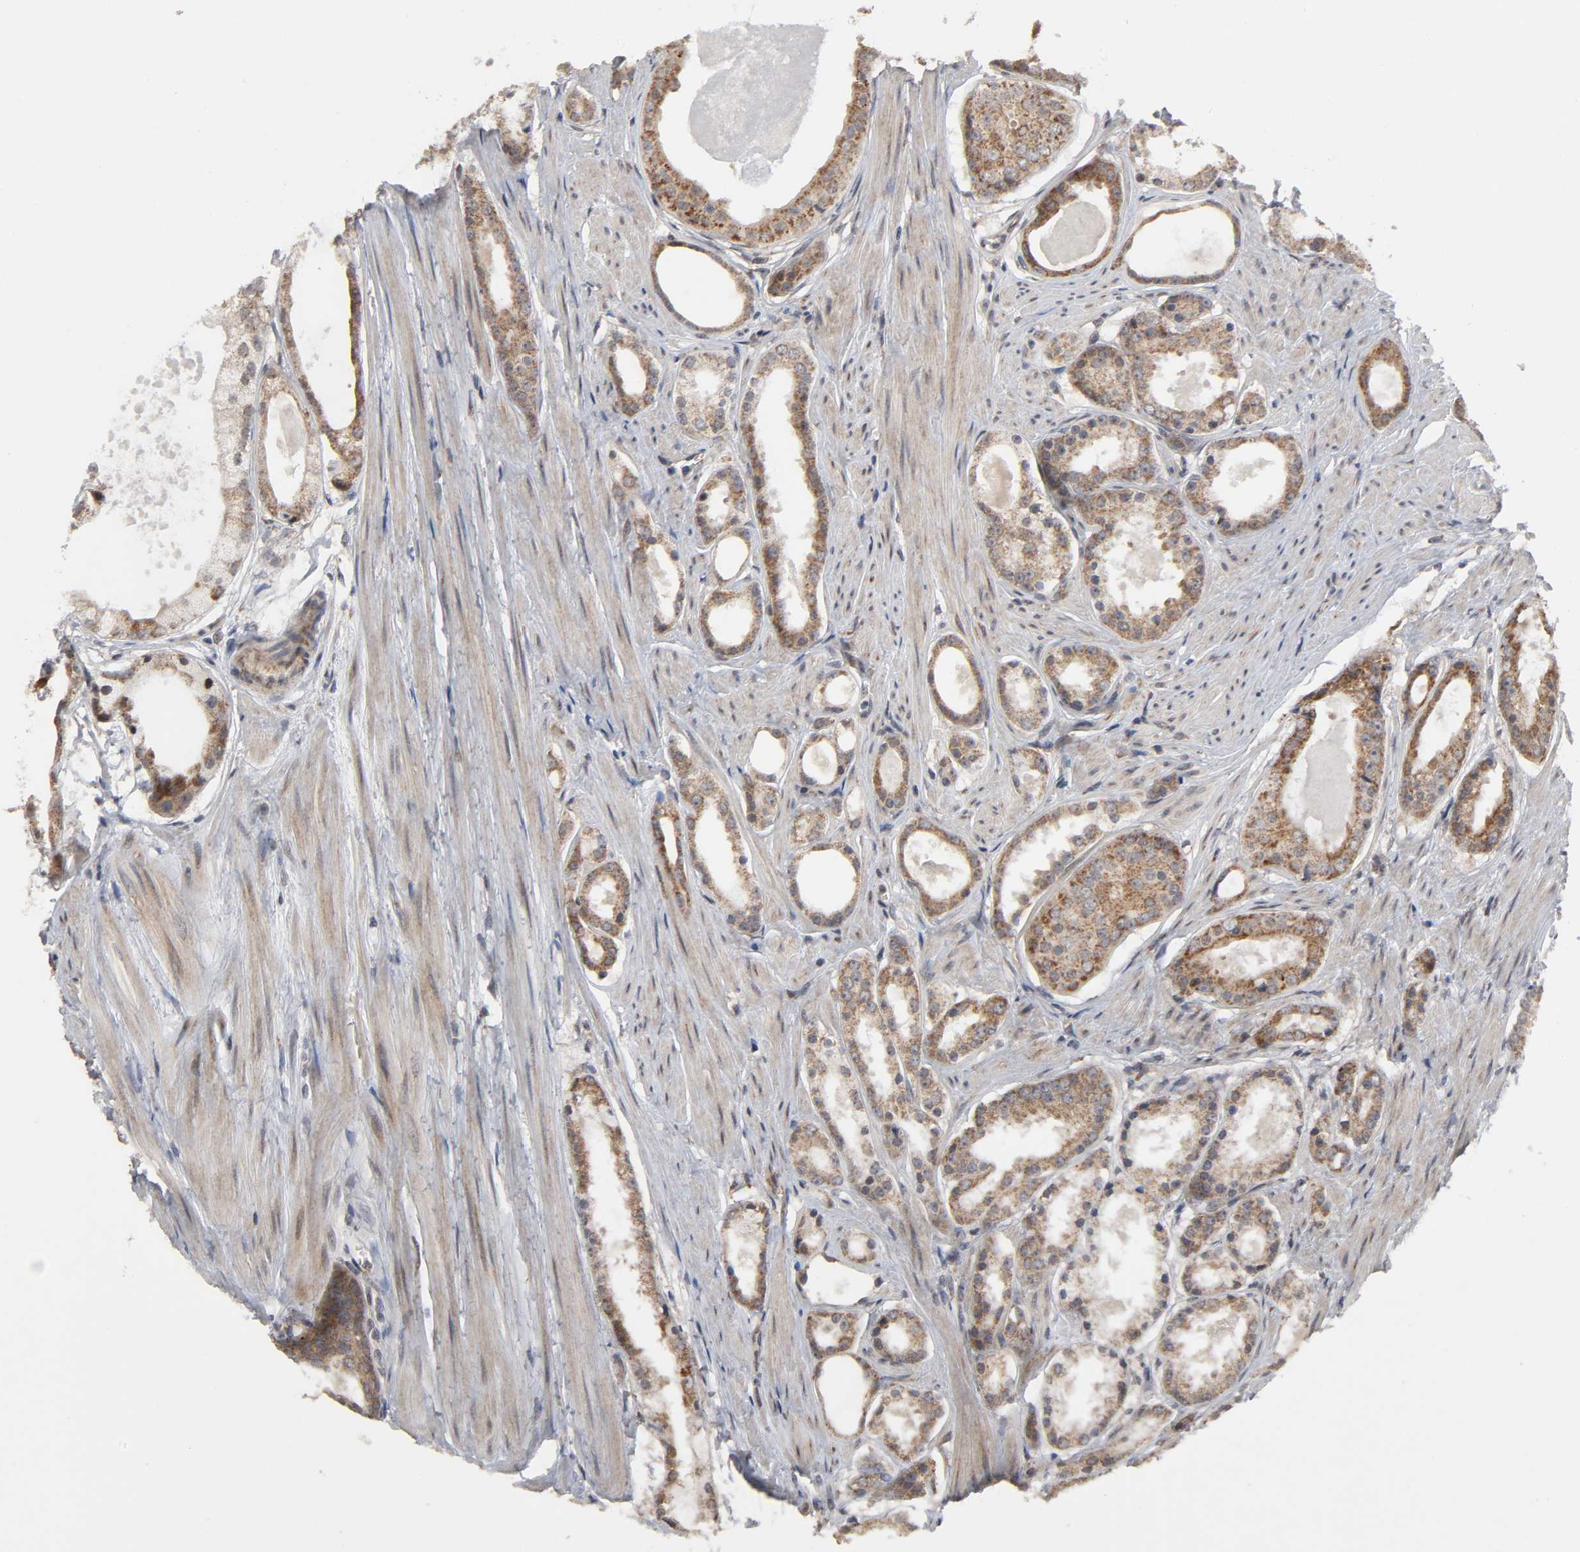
{"staining": {"intensity": "moderate", "quantity": ">75%", "location": "cytoplasmic/membranous"}, "tissue": "prostate cancer", "cell_type": "Tumor cells", "image_type": "cancer", "snomed": [{"axis": "morphology", "description": "Adenocarcinoma, Low grade"}, {"axis": "topography", "description": "Prostate"}], "caption": "An image of human prostate adenocarcinoma (low-grade) stained for a protein exhibits moderate cytoplasmic/membranous brown staining in tumor cells.", "gene": "SLC30A9", "patient": {"sex": "male", "age": 57}}